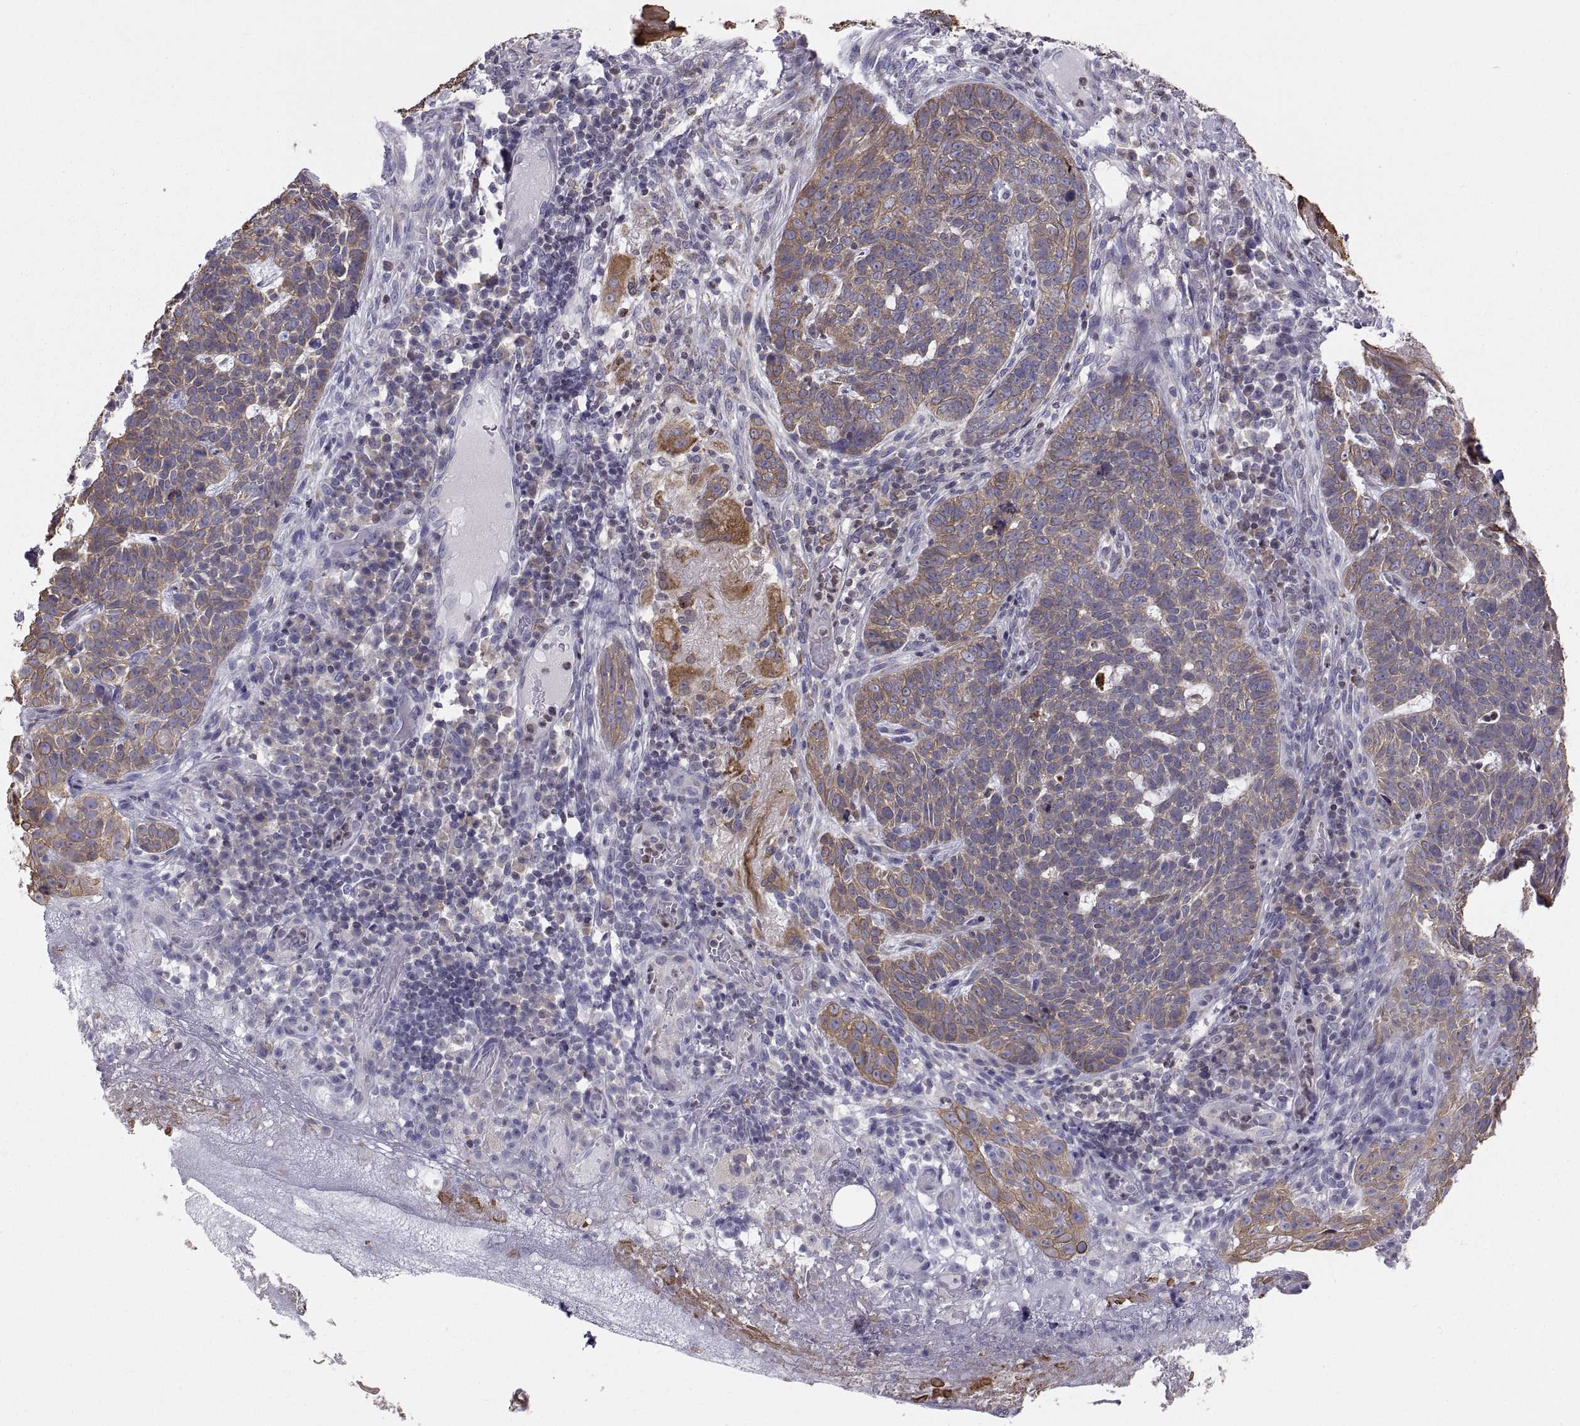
{"staining": {"intensity": "moderate", "quantity": "25%-75%", "location": "cytoplasmic/membranous"}, "tissue": "skin cancer", "cell_type": "Tumor cells", "image_type": "cancer", "snomed": [{"axis": "morphology", "description": "Basal cell carcinoma"}, {"axis": "topography", "description": "Skin"}], "caption": "IHC of human skin cancer reveals medium levels of moderate cytoplasmic/membranous staining in about 25%-75% of tumor cells.", "gene": "ERO1A", "patient": {"sex": "female", "age": 69}}